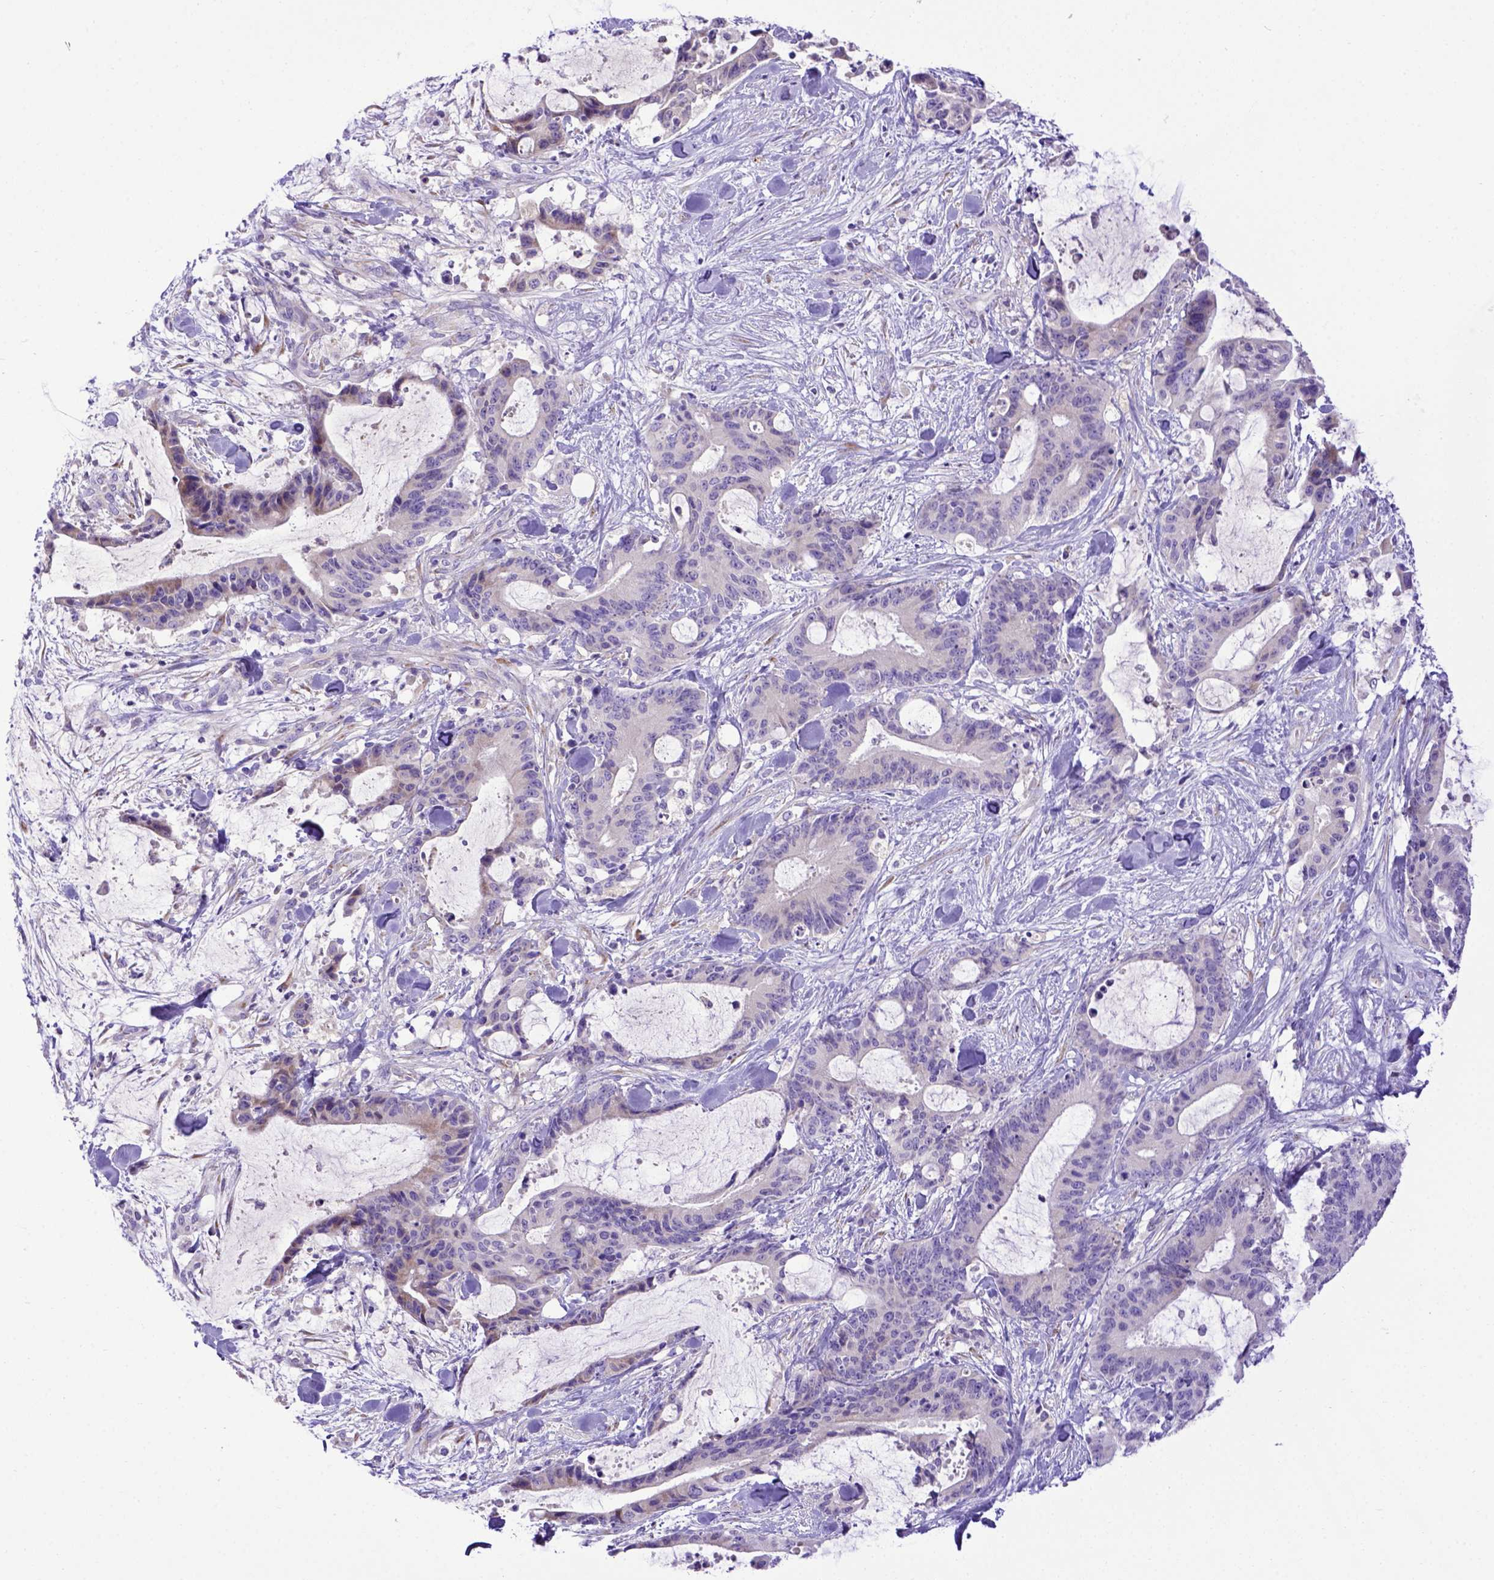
{"staining": {"intensity": "weak", "quantity": "<25%", "location": "cytoplasmic/membranous"}, "tissue": "liver cancer", "cell_type": "Tumor cells", "image_type": "cancer", "snomed": [{"axis": "morphology", "description": "Cholangiocarcinoma"}, {"axis": "topography", "description": "Liver"}], "caption": "DAB immunohistochemical staining of liver cancer demonstrates no significant expression in tumor cells.", "gene": "CFAP300", "patient": {"sex": "female", "age": 73}}